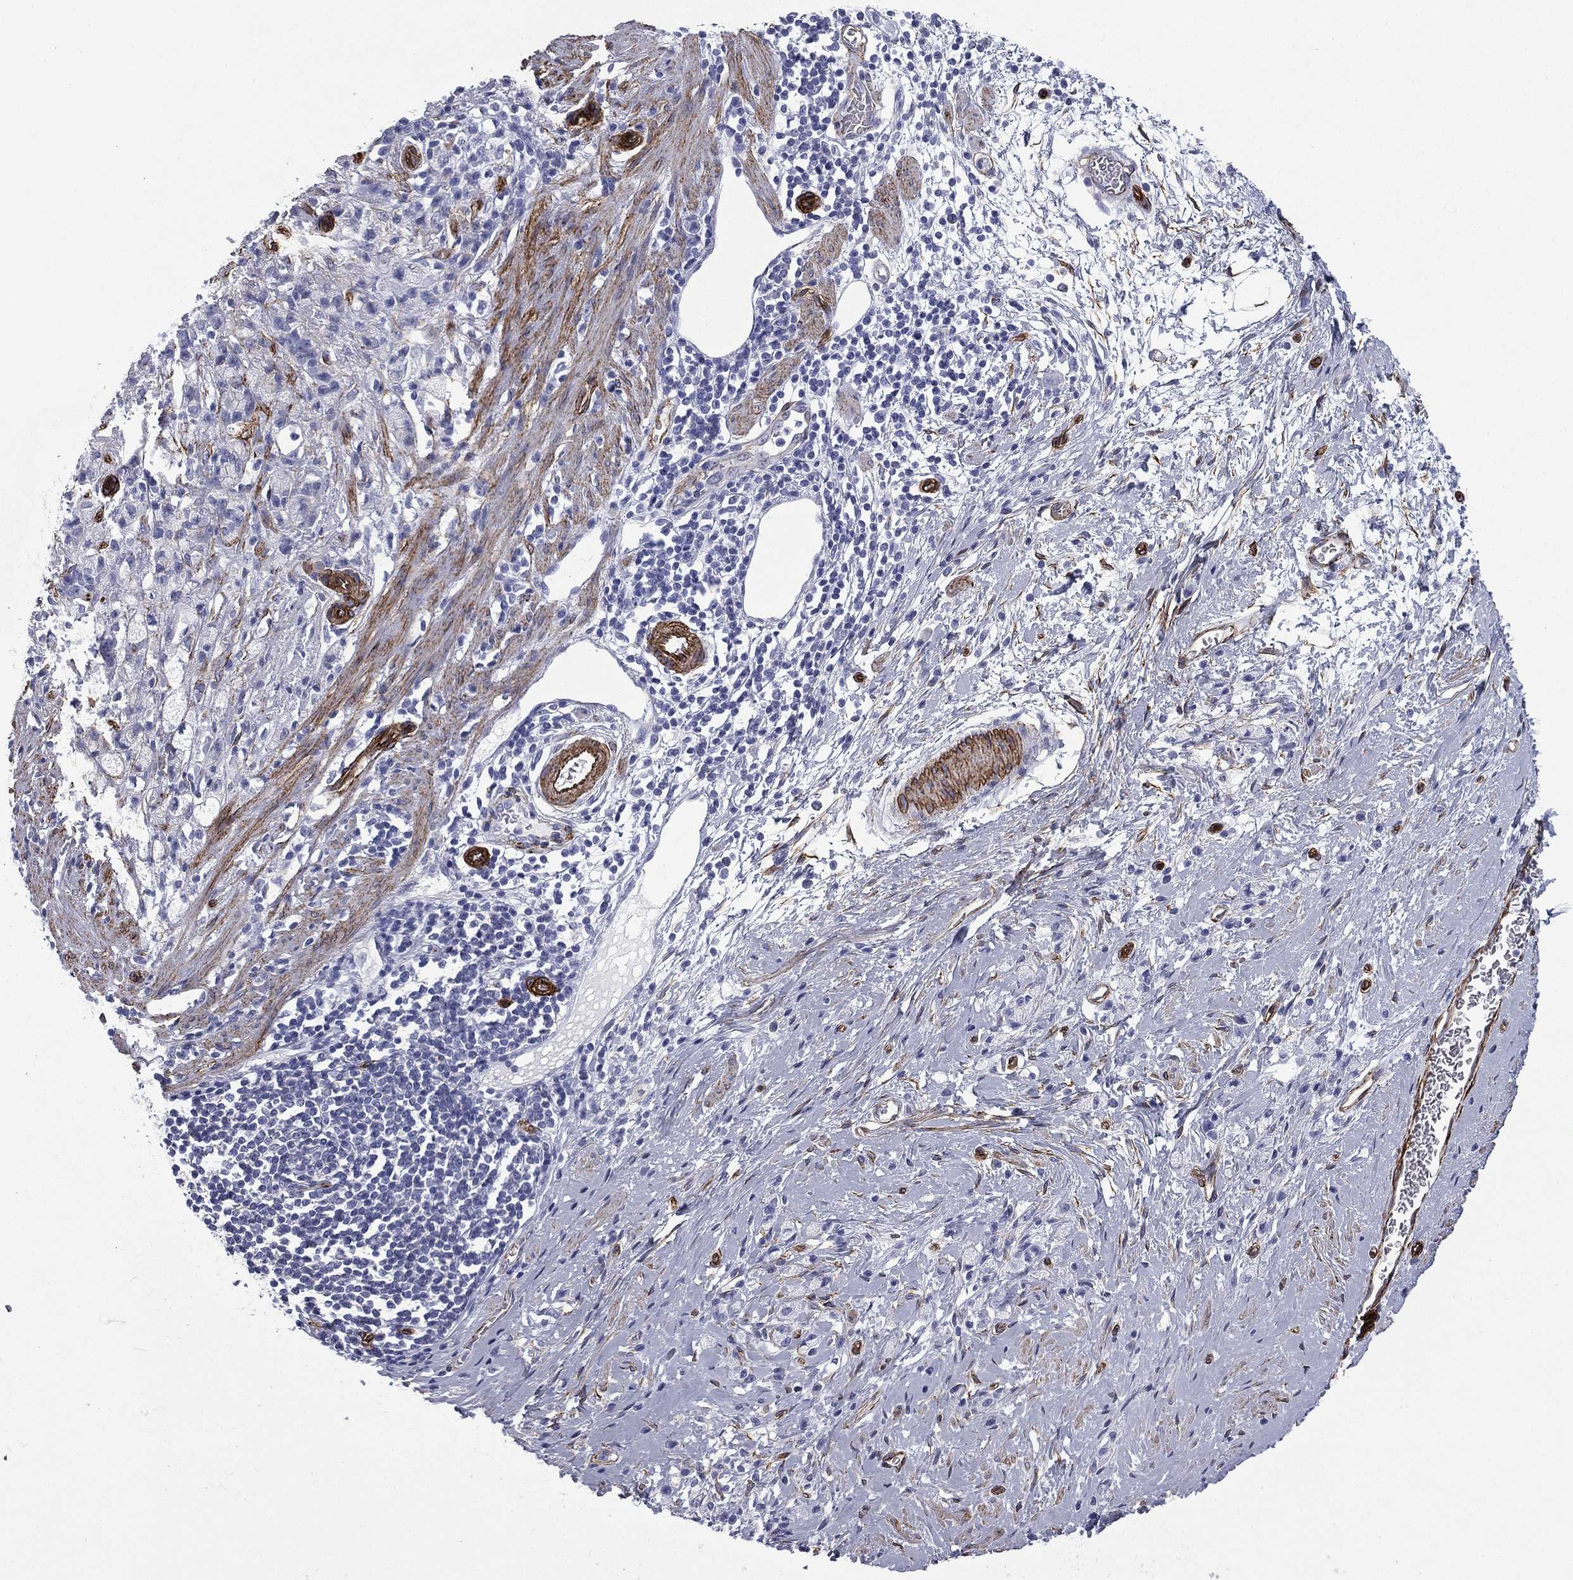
{"staining": {"intensity": "negative", "quantity": "none", "location": "none"}, "tissue": "stomach cancer", "cell_type": "Tumor cells", "image_type": "cancer", "snomed": [{"axis": "morphology", "description": "Adenocarcinoma, NOS"}, {"axis": "topography", "description": "Stomach"}], "caption": "A photomicrograph of human adenocarcinoma (stomach) is negative for staining in tumor cells.", "gene": "CAVIN3", "patient": {"sex": "male", "age": 58}}